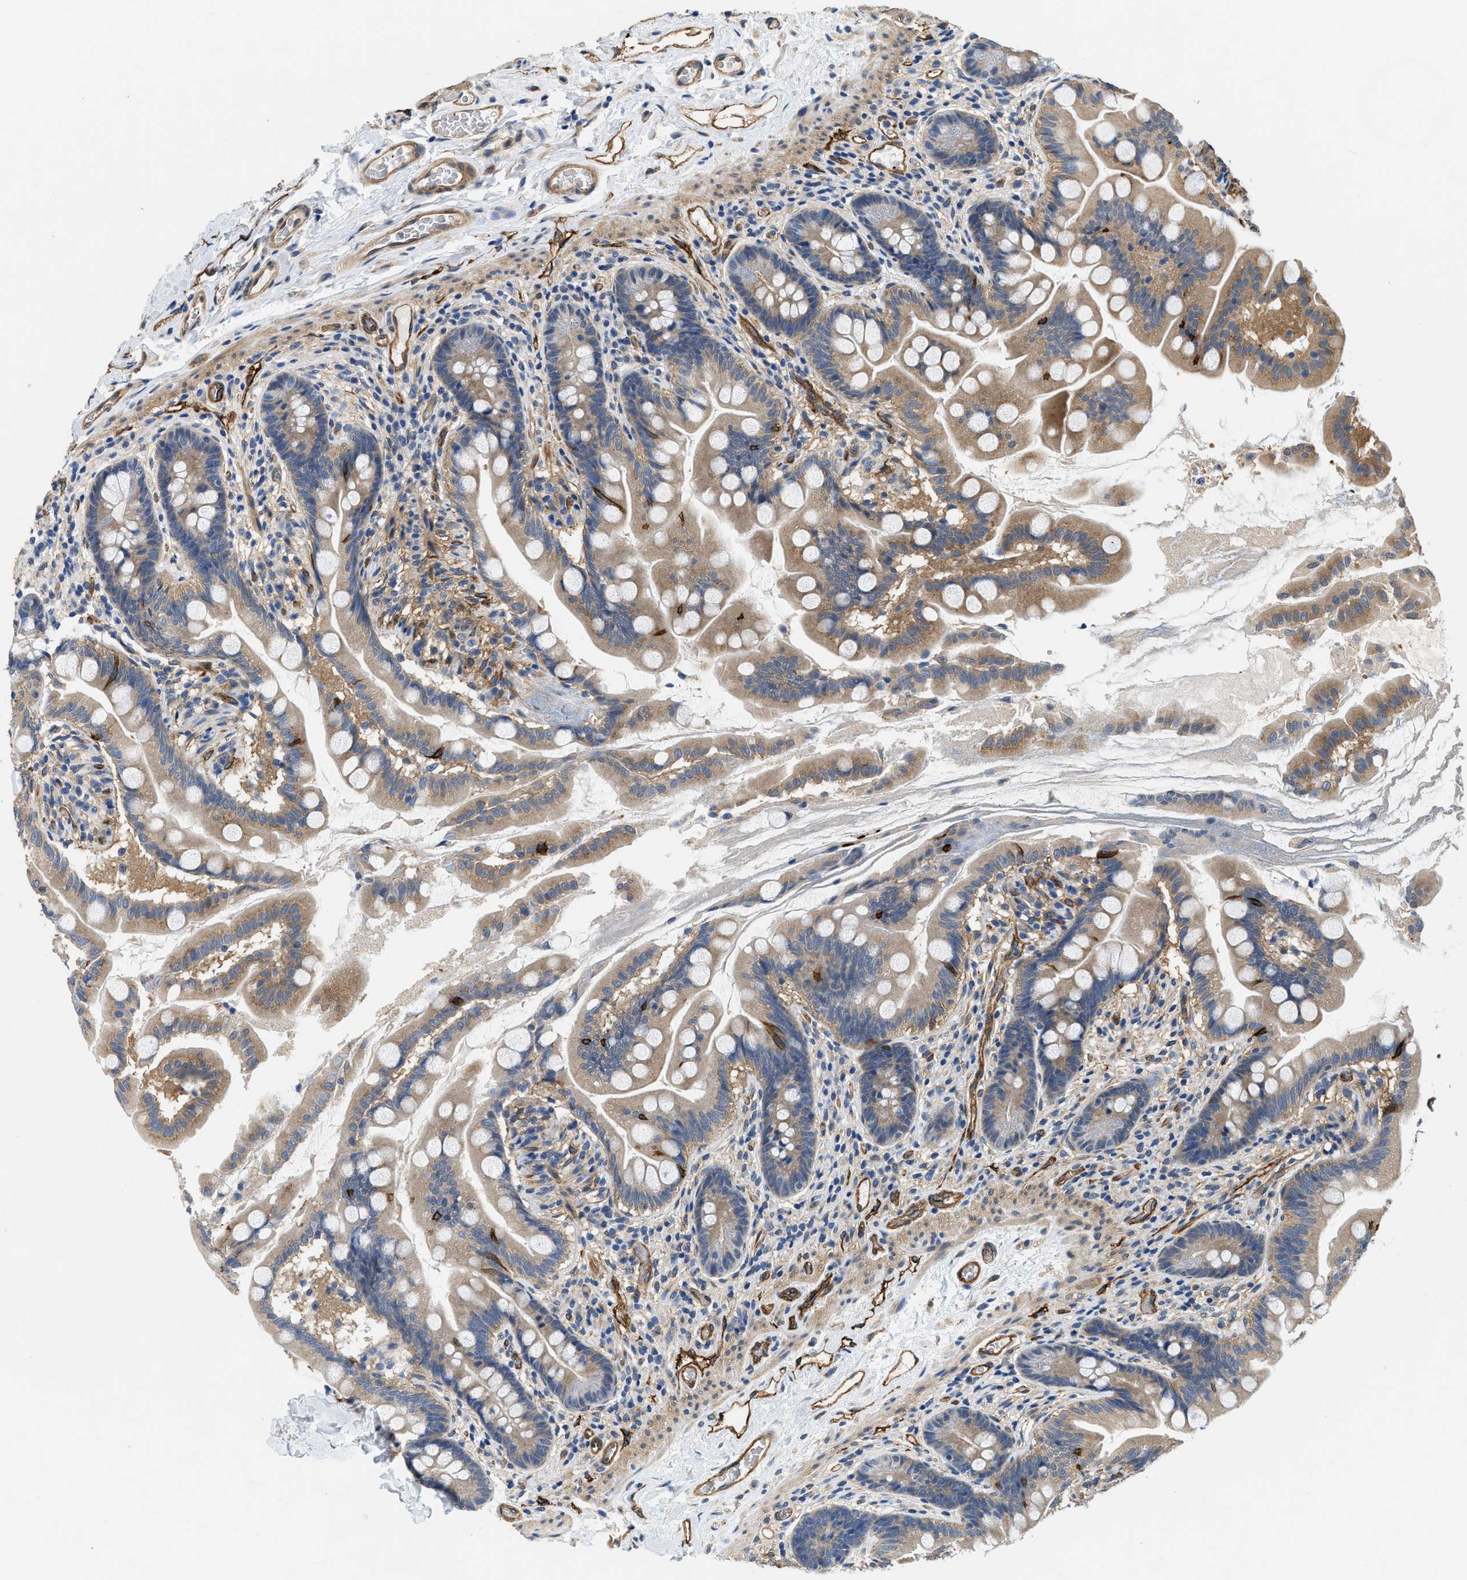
{"staining": {"intensity": "weak", "quantity": ">75%", "location": "cytoplasmic/membranous"}, "tissue": "small intestine", "cell_type": "Glandular cells", "image_type": "normal", "snomed": [{"axis": "morphology", "description": "Normal tissue, NOS"}, {"axis": "topography", "description": "Small intestine"}], "caption": "Immunohistochemical staining of unremarkable human small intestine displays weak cytoplasmic/membranous protein positivity in approximately >75% of glandular cells. (DAB = brown stain, brightfield microscopy at high magnification).", "gene": "RAPH1", "patient": {"sex": "female", "age": 56}}